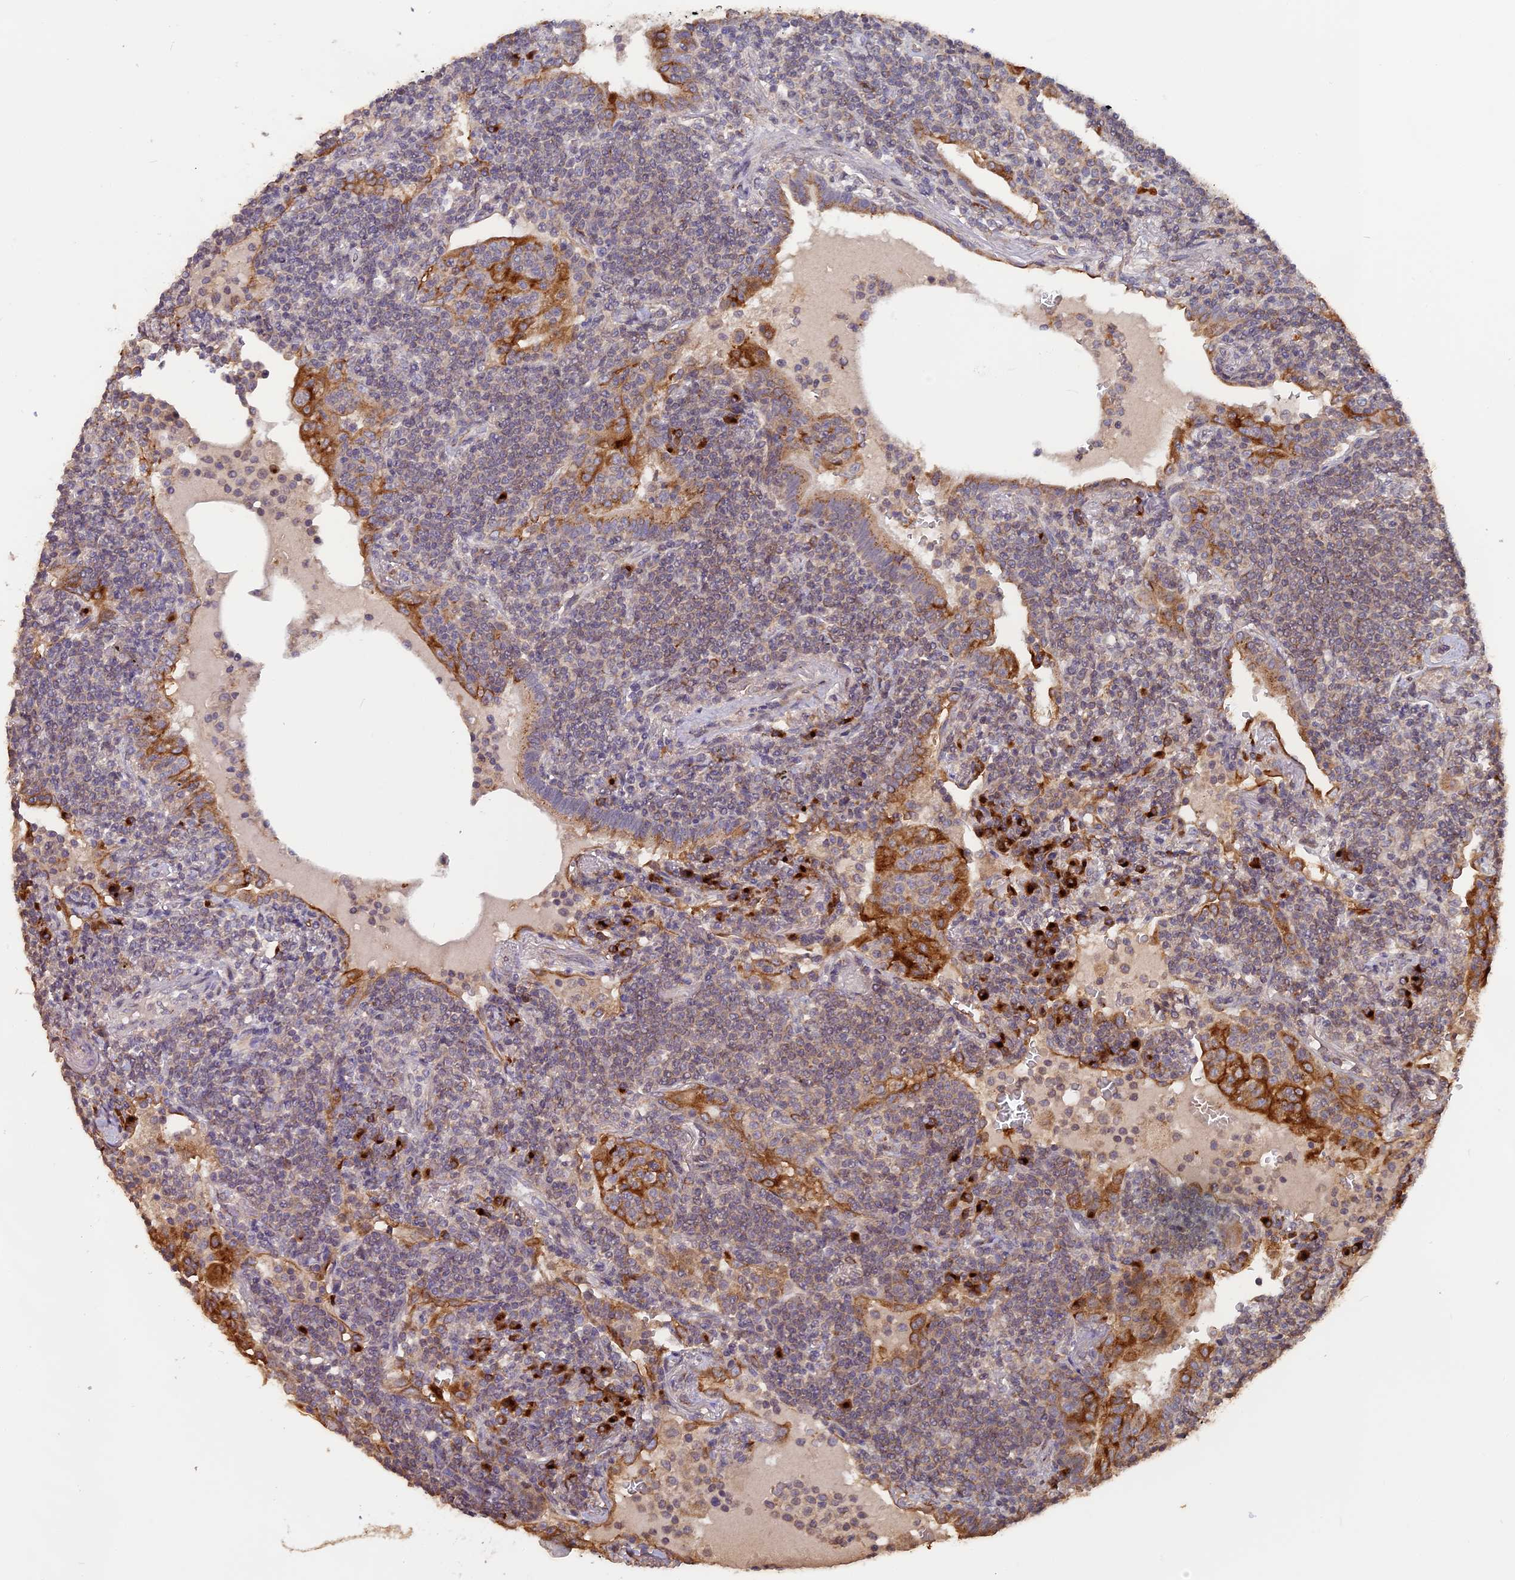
{"staining": {"intensity": "moderate", "quantity": "25%-75%", "location": "cytoplasmic/membranous"}, "tissue": "lymphoma", "cell_type": "Tumor cells", "image_type": "cancer", "snomed": [{"axis": "morphology", "description": "Malignant lymphoma, non-Hodgkin's type, Low grade"}, {"axis": "topography", "description": "Lung"}], "caption": "This histopathology image reveals lymphoma stained with immunohistochemistry to label a protein in brown. The cytoplasmic/membranous of tumor cells show moderate positivity for the protein. Nuclei are counter-stained blue.", "gene": "SNX17", "patient": {"sex": "female", "age": 71}}